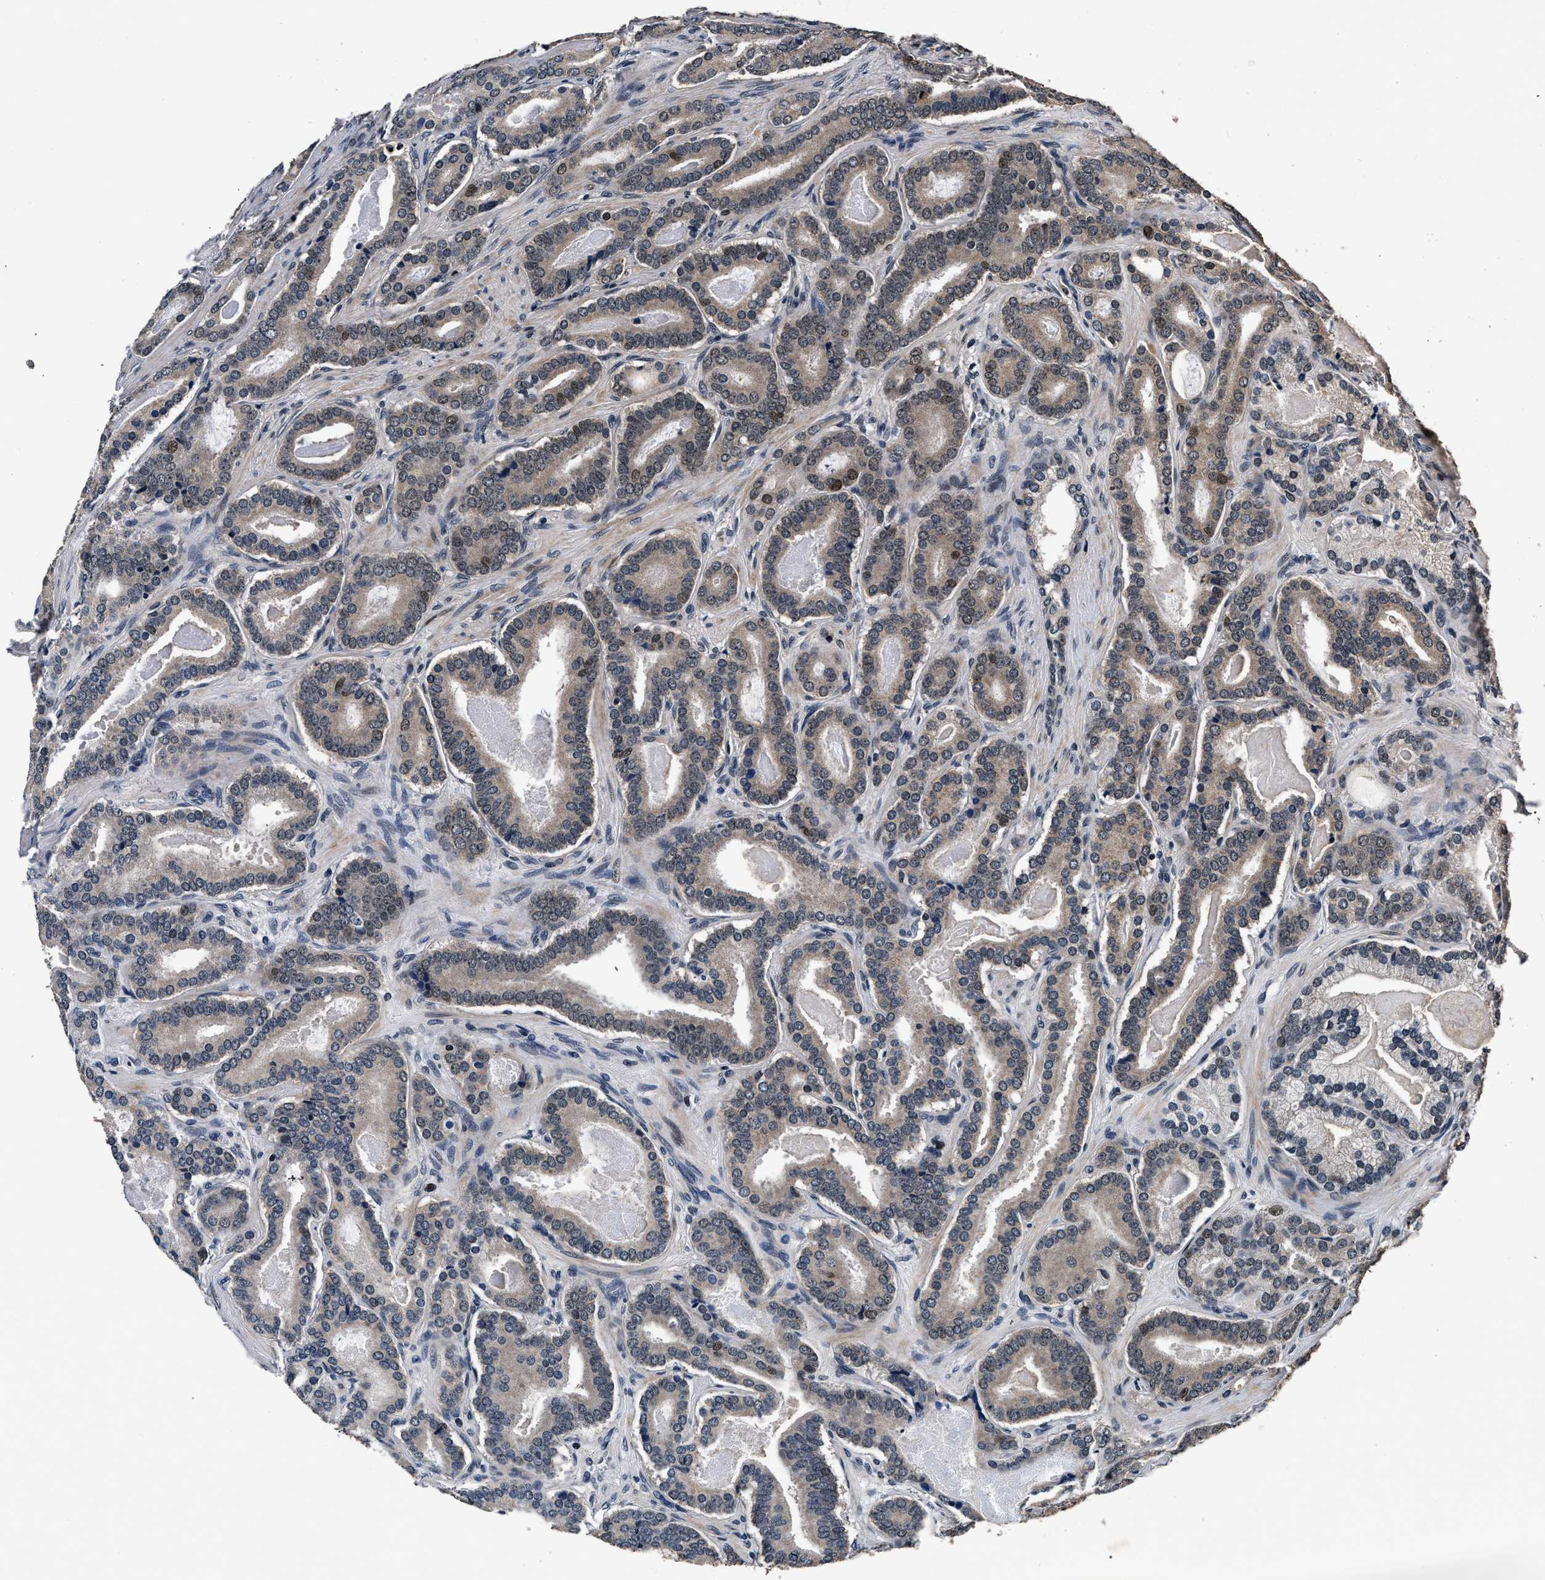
{"staining": {"intensity": "weak", "quantity": "25%-75%", "location": "cytoplasmic/membranous"}, "tissue": "prostate cancer", "cell_type": "Tumor cells", "image_type": "cancer", "snomed": [{"axis": "morphology", "description": "Adenocarcinoma, High grade"}, {"axis": "topography", "description": "Prostate"}], "caption": "Human prostate cancer stained with a brown dye demonstrates weak cytoplasmic/membranous positive staining in about 25%-75% of tumor cells.", "gene": "CSTF1", "patient": {"sex": "male", "age": 60}}